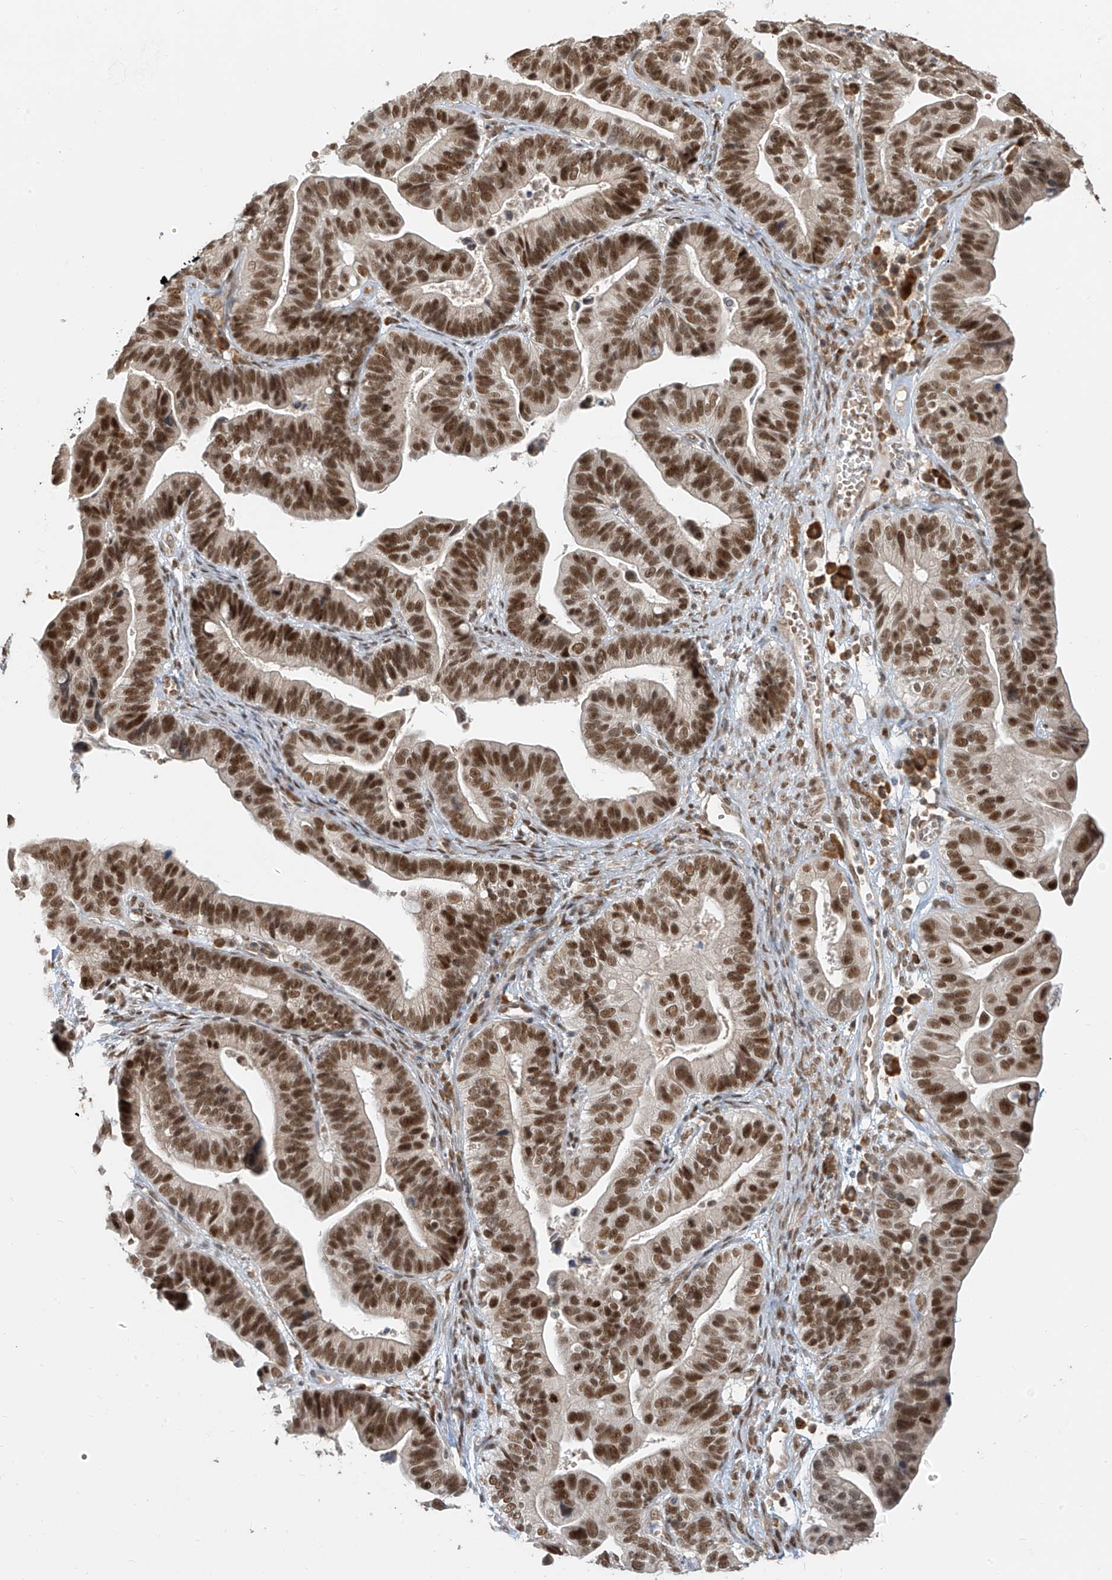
{"staining": {"intensity": "strong", "quantity": ">75%", "location": "nuclear"}, "tissue": "ovarian cancer", "cell_type": "Tumor cells", "image_type": "cancer", "snomed": [{"axis": "morphology", "description": "Cystadenocarcinoma, serous, NOS"}, {"axis": "topography", "description": "Ovary"}], "caption": "An immunohistochemistry (IHC) micrograph of tumor tissue is shown. Protein staining in brown labels strong nuclear positivity in ovarian serous cystadenocarcinoma within tumor cells.", "gene": "ZMYM2", "patient": {"sex": "female", "age": 56}}